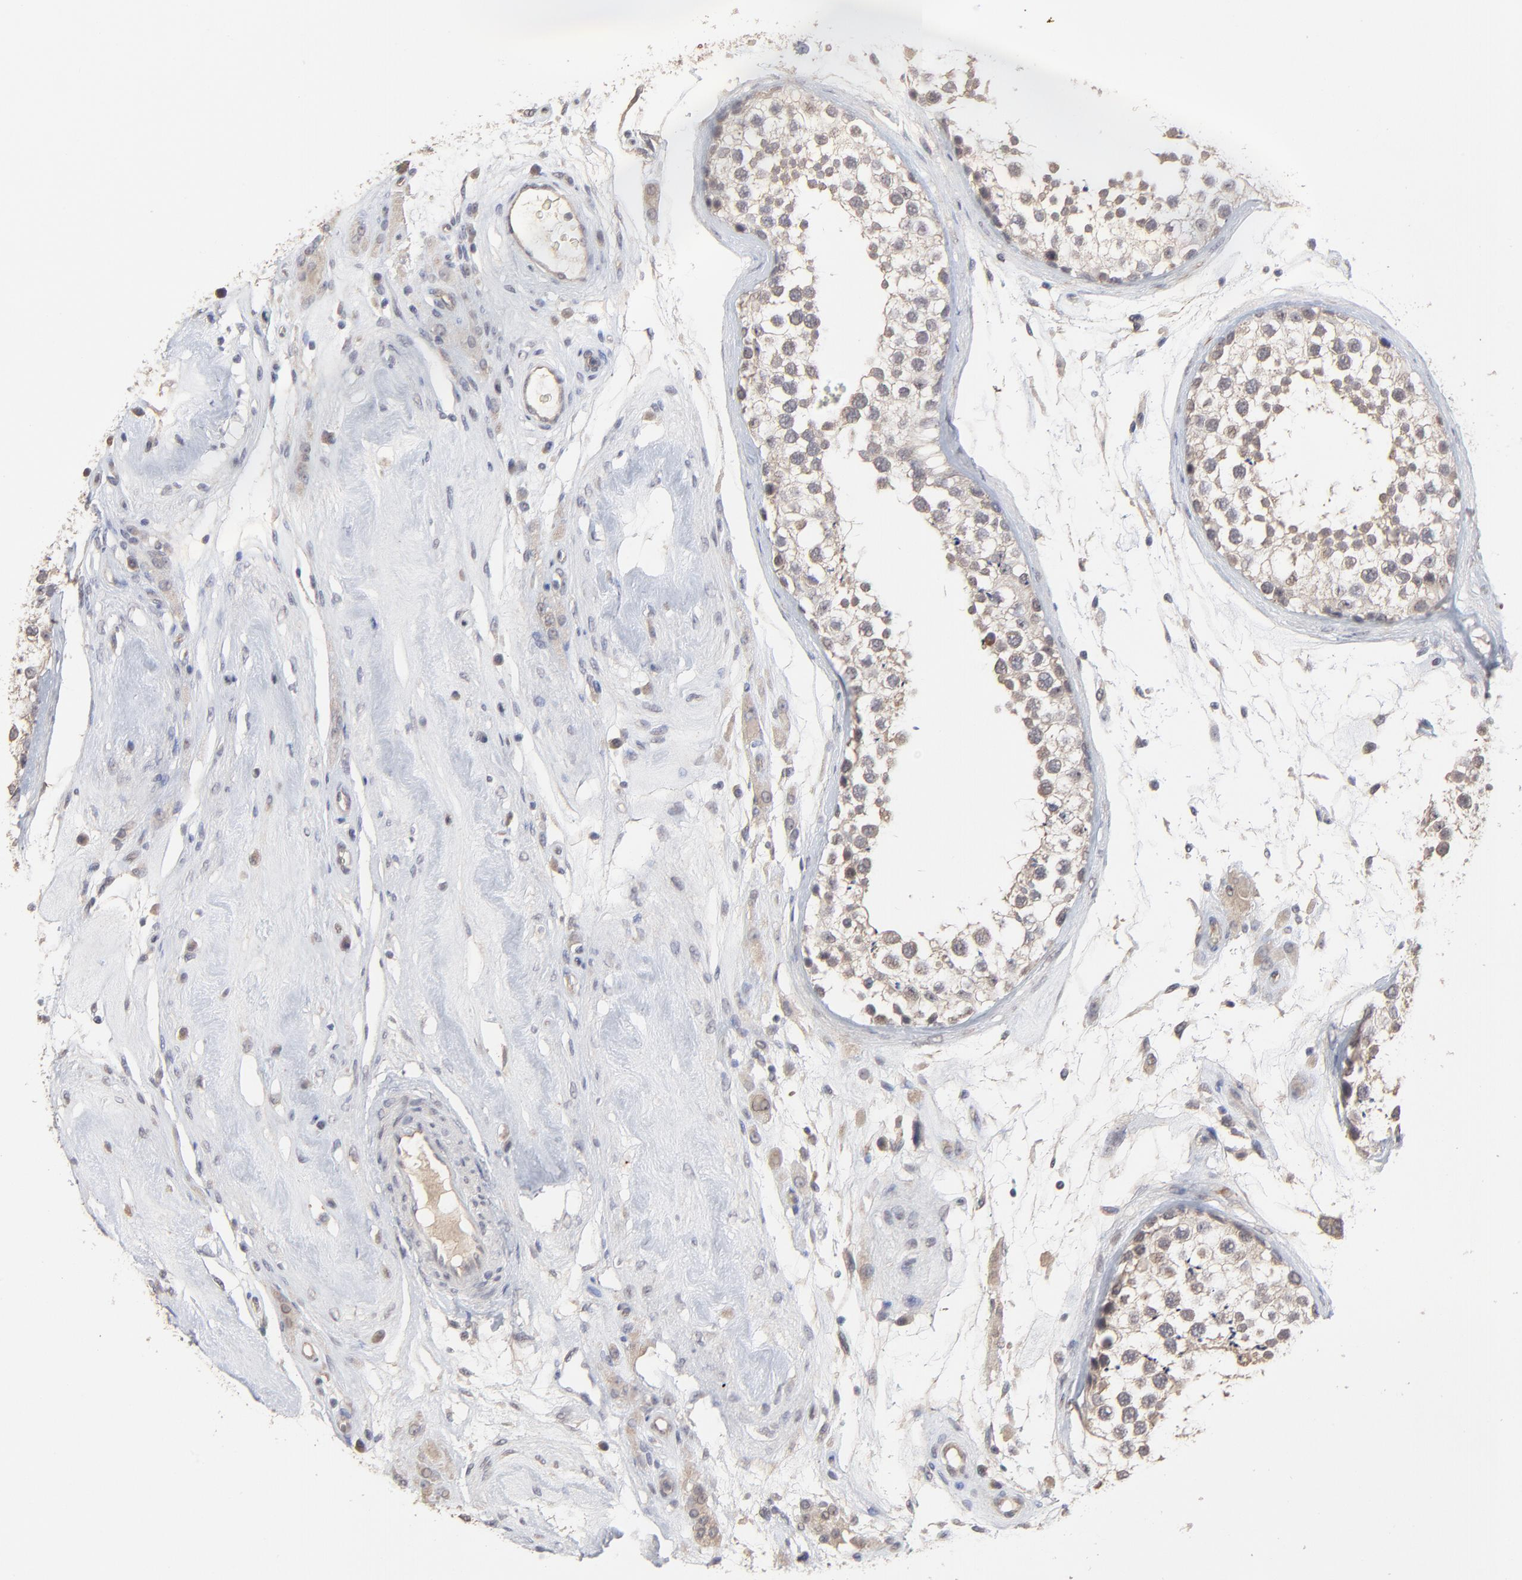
{"staining": {"intensity": "weak", "quantity": "25%-75%", "location": "cytoplasmic/membranous,nuclear"}, "tissue": "testis", "cell_type": "Cells in seminiferous ducts", "image_type": "normal", "snomed": [{"axis": "morphology", "description": "Normal tissue, NOS"}, {"axis": "topography", "description": "Testis"}], "caption": "Weak cytoplasmic/membranous,nuclear protein staining is appreciated in approximately 25%-75% of cells in seminiferous ducts in testis.", "gene": "FAM199X", "patient": {"sex": "male", "age": 46}}